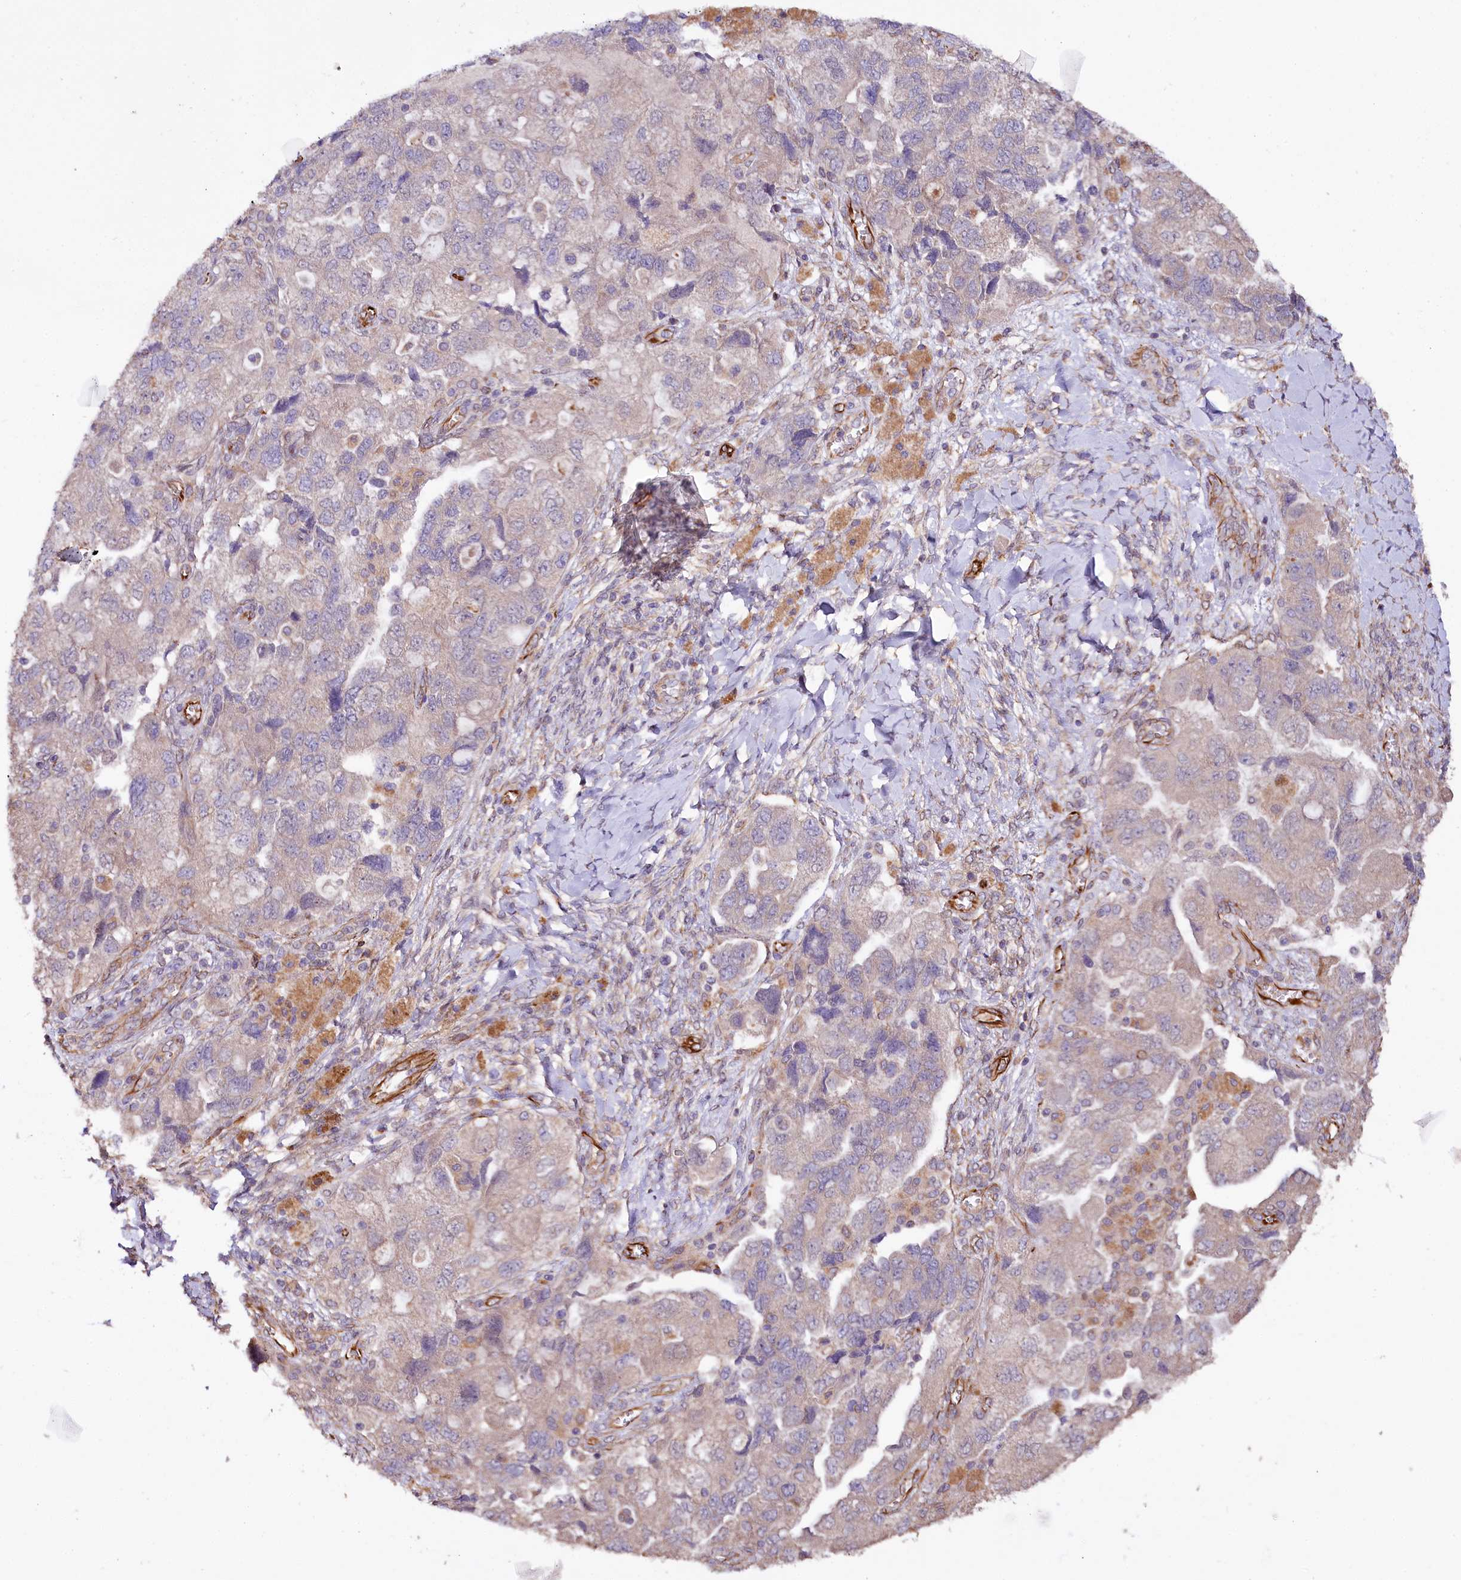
{"staining": {"intensity": "negative", "quantity": "none", "location": "none"}, "tissue": "ovarian cancer", "cell_type": "Tumor cells", "image_type": "cancer", "snomed": [{"axis": "morphology", "description": "Carcinoma, NOS"}, {"axis": "morphology", "description": "Cystadenocarcinoma, serous, NOS"}, {"axis": "topography", "description": "Ovary"}], "caption": "High magnification brightfield microscopy of ovarian cancer stained with DAB (3,3'-diaminobenzidine) (brown) and counterstained with hematoxylin (blue): tumor cells show no significant positivity. (DAB immunohistochemistry visualized using brightfield microscopy, high magnification).", "gene": "TTC12", "patient": {"sex": "female", "age": 69}}